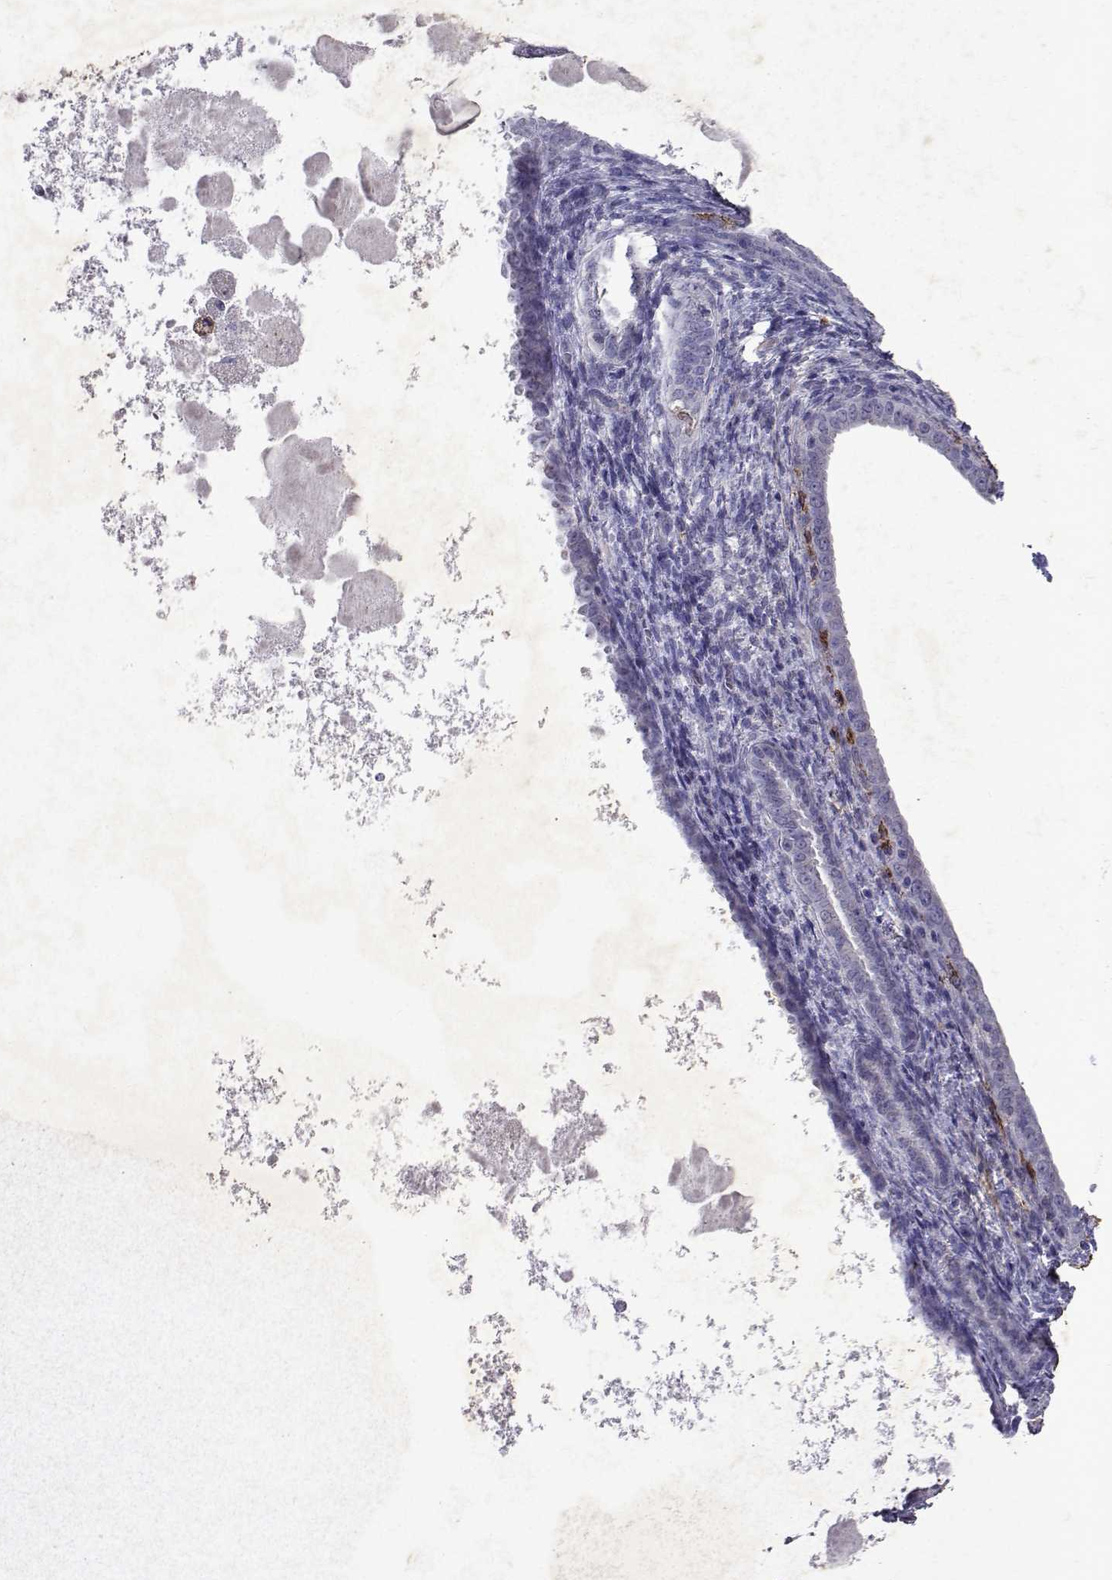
{"staining": {"intensity": "negative", "quantity": "none", "location": "none"}, "tissue": "endometrial cancer", "cell_type": "Tumor cells", "image_type": "cancer", "snomed": [{"axis": "morphology", "description": "Adenocarcinoma, NOS"}, {"axis": "topography", "description": "Endometrium"}], "caption": "A histopathology image of human endometrial cancer (adenocarcinoma) is negative for staining in tumor cells.", "gene": "DUSP28", "patient": {"sex": "female", "age": 86}}